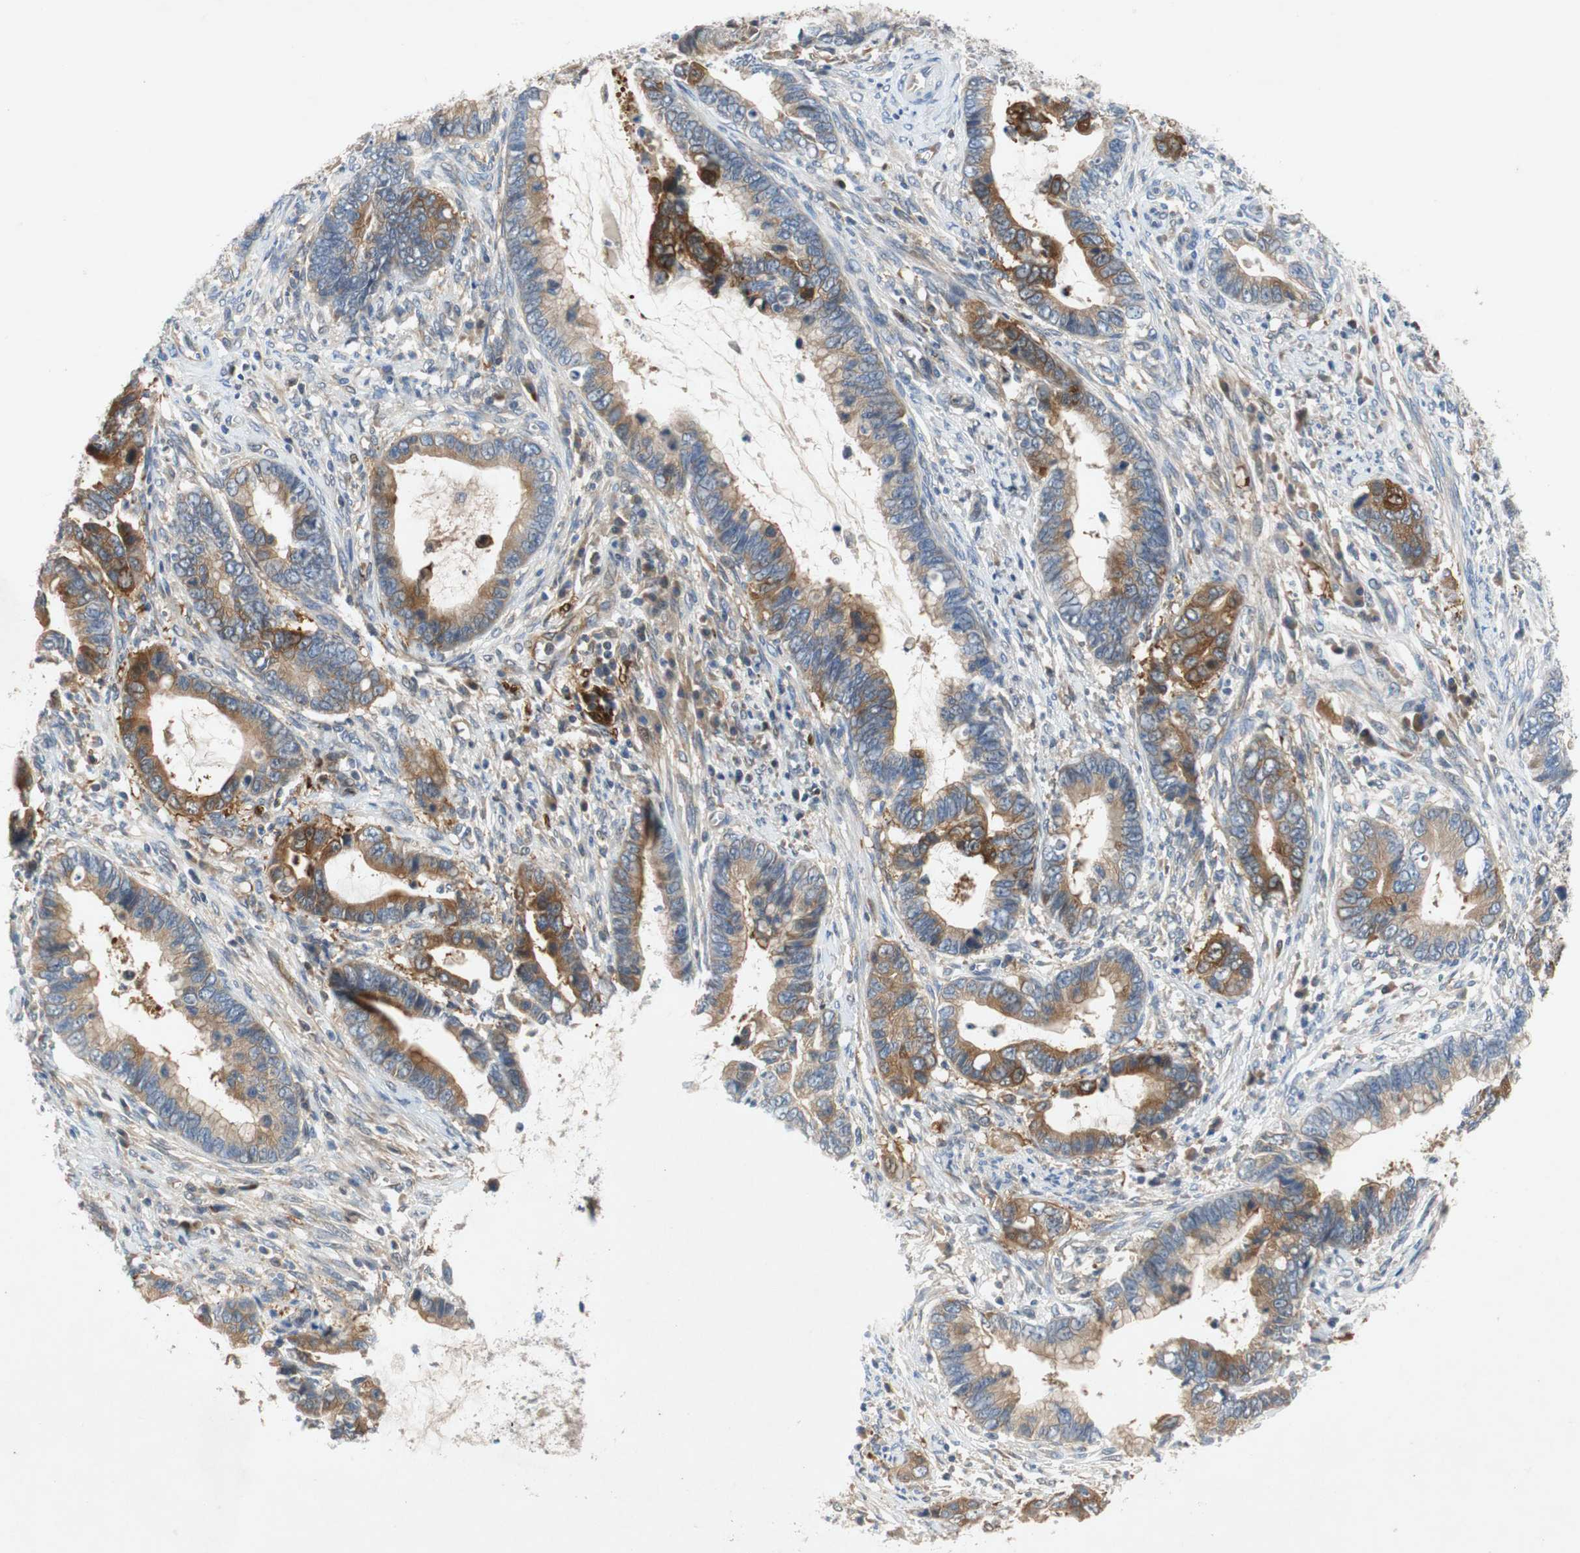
{"staining": {"intensity": "moderate", "quantity": "25%-75%", "location": "cytoplasmic/membranous"}, "tissue": "cervical cancer", "cell_type": "Tumor cells", "image_type": "cancer", "snomed": [{"axis": "morphology", "description": "Adenocarcinoma, NOS"}, {"axis": "topography", "description": "Cervix"}], "caption": "Brown immunohistochemical staining in cervical cancer reveals moderate cytoplasmic/membranous staining in approximately 25%-75% of tumor cells.", "gene": "RELB", "patient": {"sex": "female", "age": 44}}